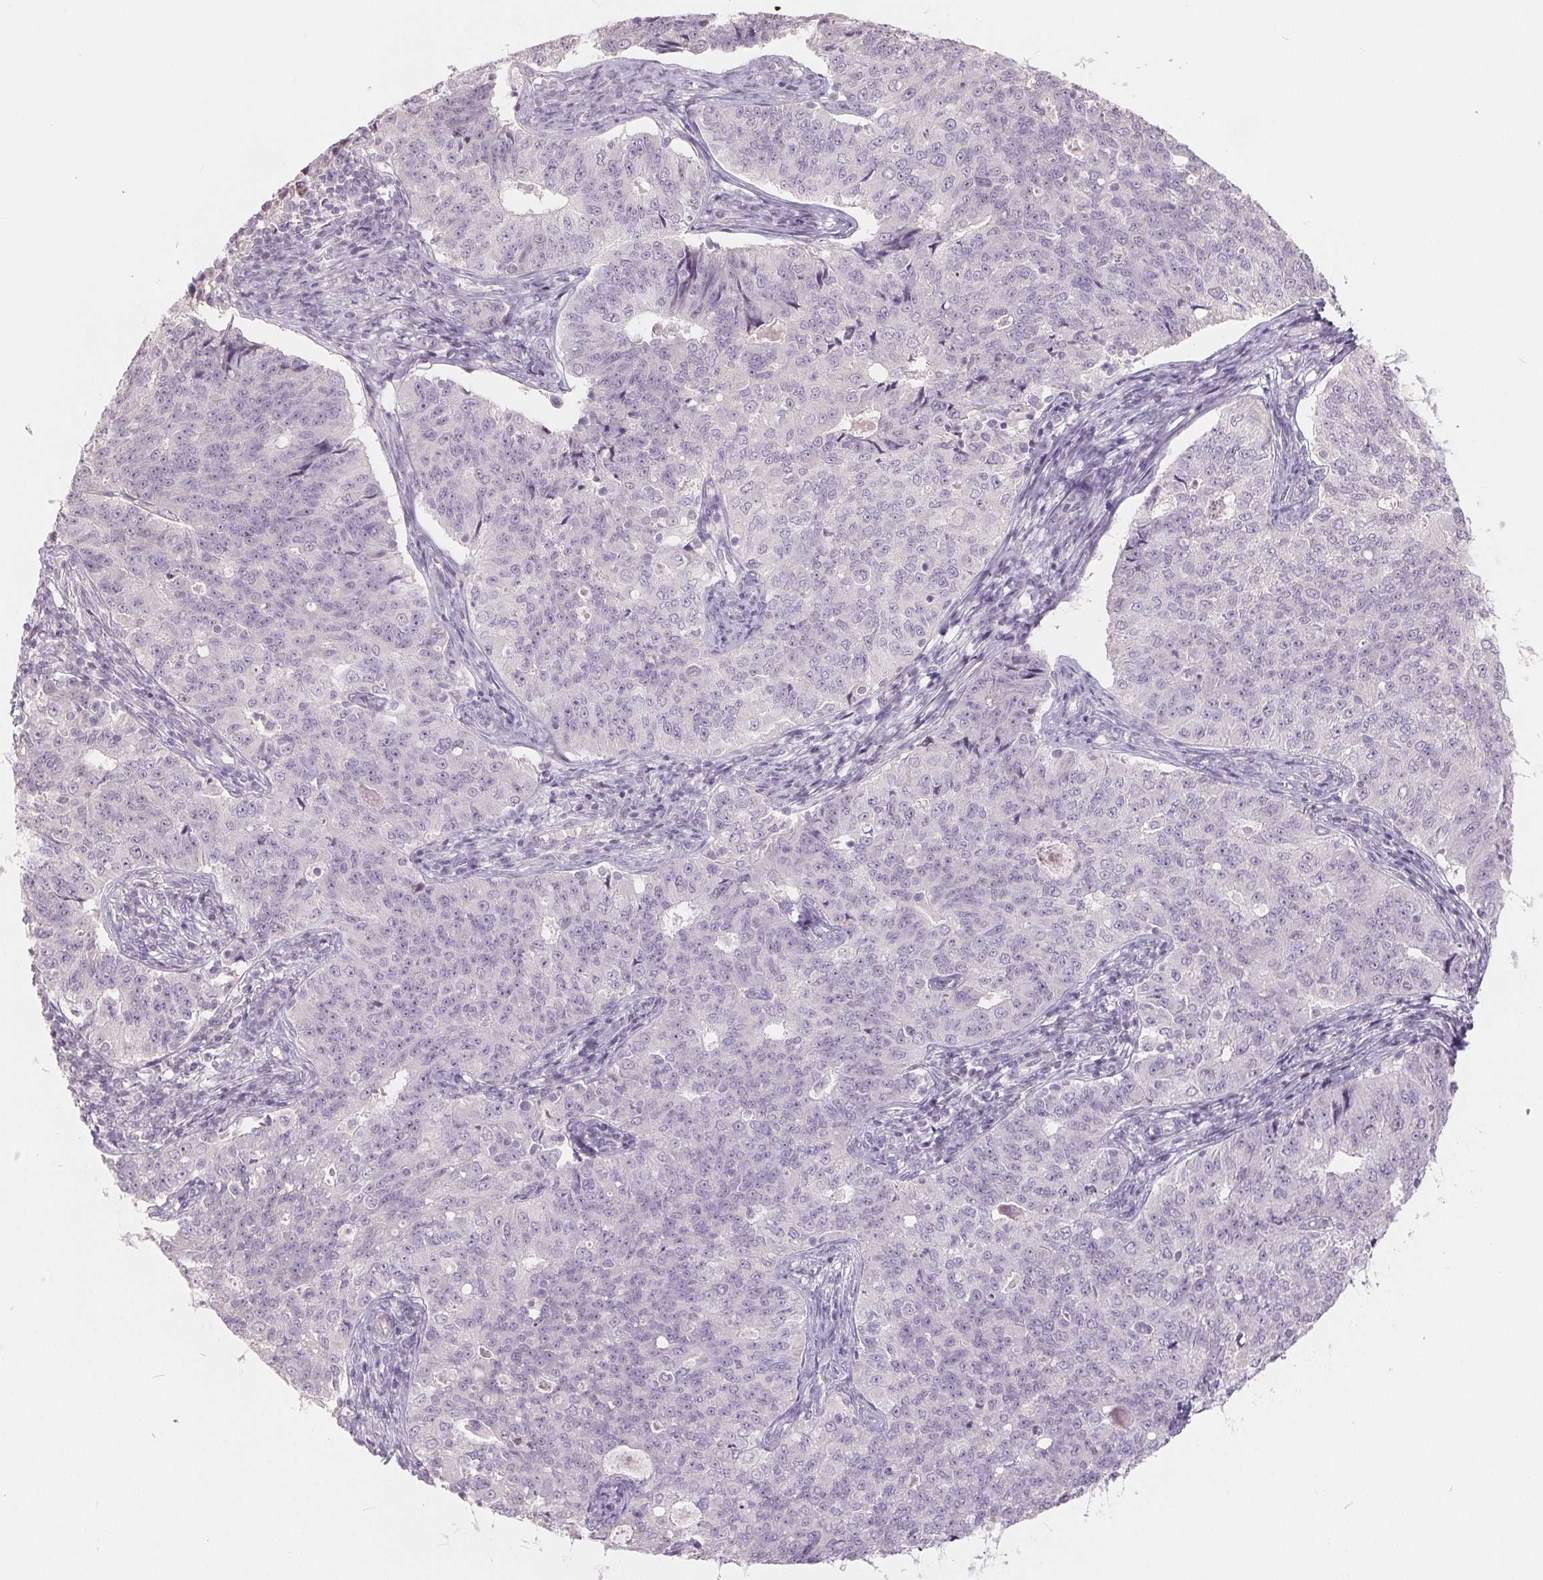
{"staining": {"intensity": "negative", "quantity": "none", "location": "none"}, "tissue": "endometrial cancer", "cell_type": "Tumor cells", "image_type": "cancer", "snomed": [{"axis": "morphology", "description": "Adenocarcinoma, NOS"}, {"axis": "topography", "description": "Endometrium"}], "caption": "Endometrial adenocarcinoma stained for a protein using immunohistochemistry exhibits no staining tumor cells.", "gene": "ZBBX", "patient": {"sex": "female", "age": 43}}